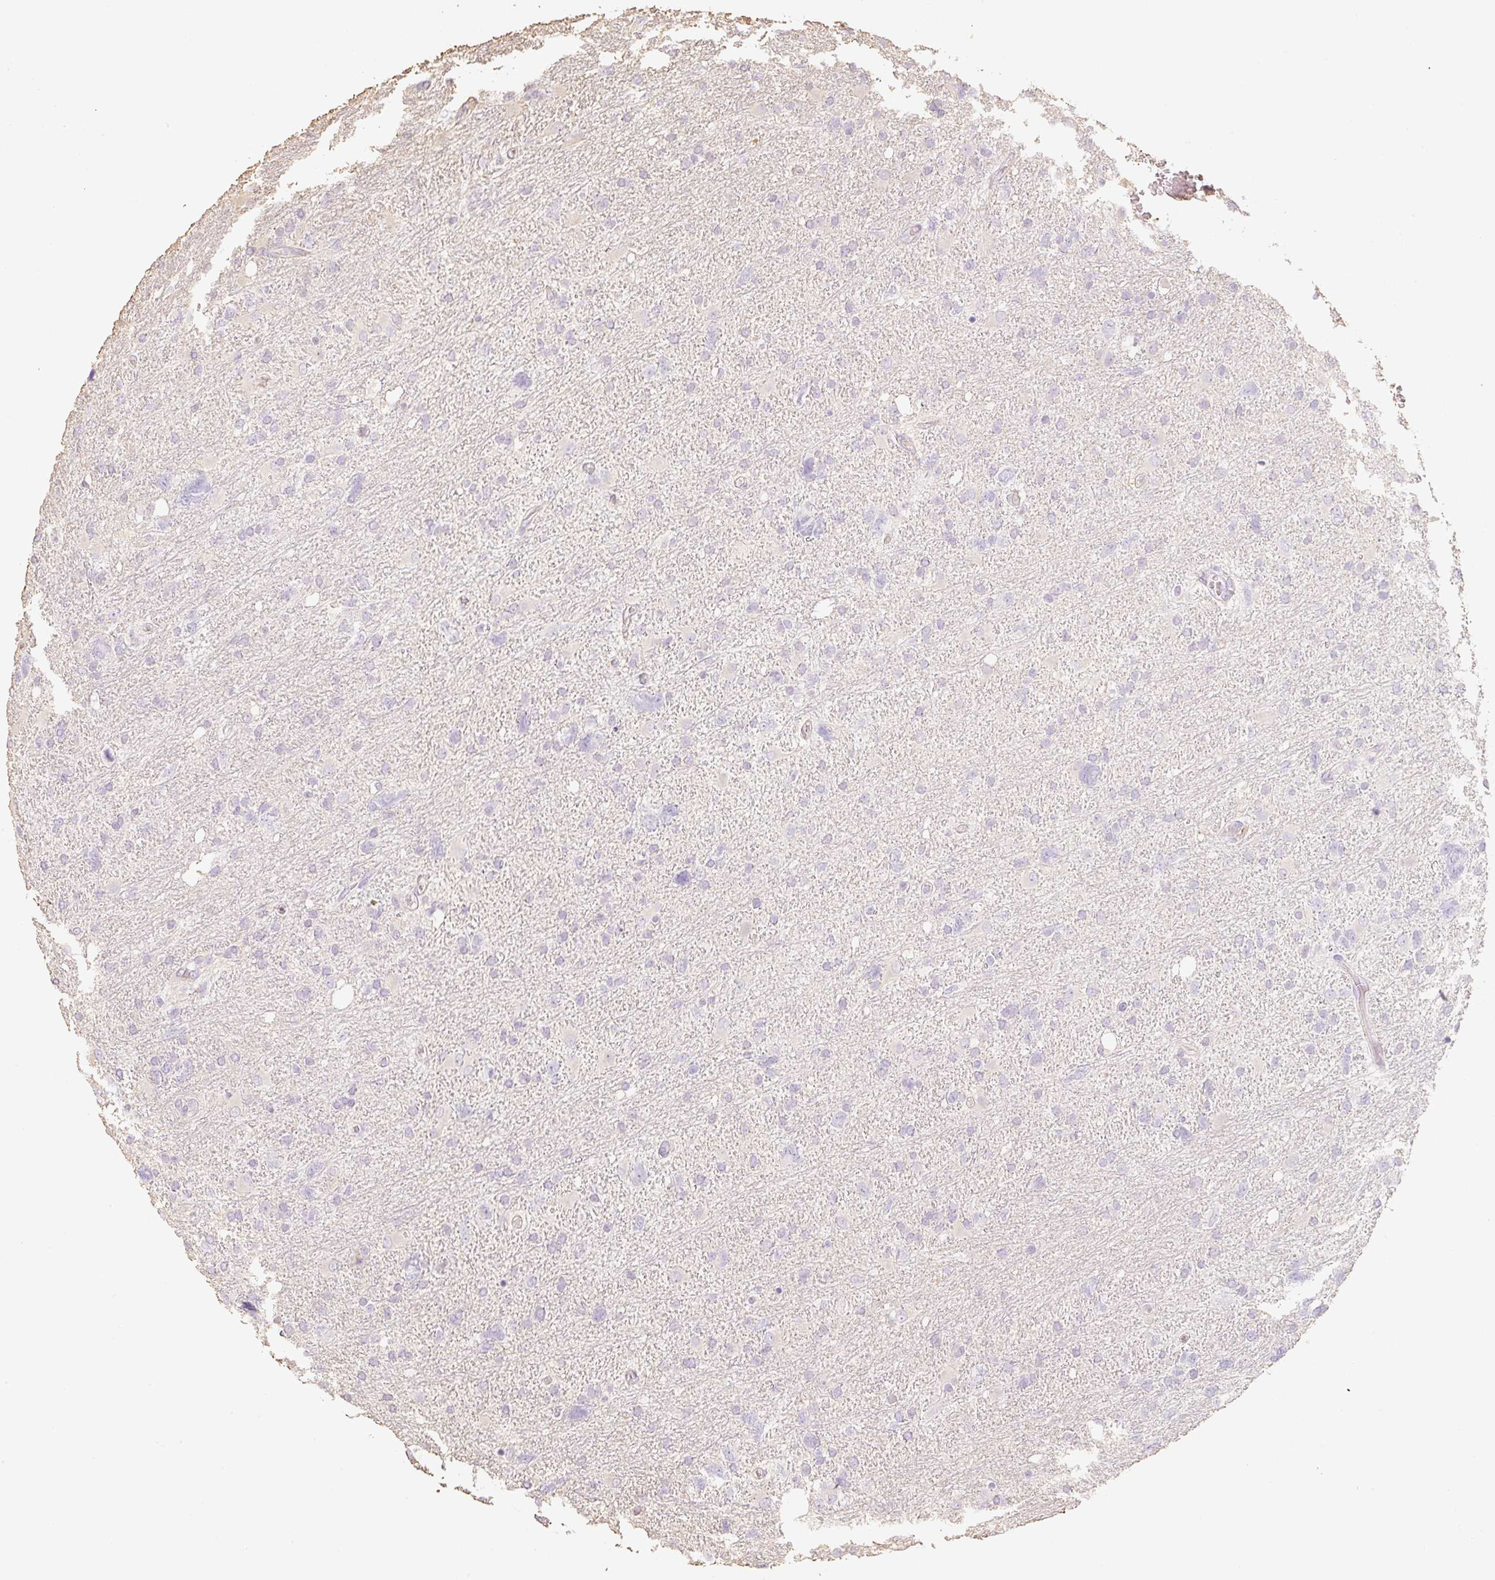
{"staining": {"intensity": "negative", "quantity": "none", "location": "none"}, "tissue": "glioma", "cell_type": "Tumor cells", "image_type": "cancer", "snomed": [{"axis": "morphology", "description": "Glioma, malignant, High grade"}, {"axis": "topography", "description": "Brain"}], "caption": "Protein analysis of high-grade glioma (malignant) demonstrates no significant positivity in tumor cells. (DAB immunohistochemistry (IHC) with hematoxylin counter stain).", "gene": "MBOAT7", "patient": {"sex": "male", "age": 61}}